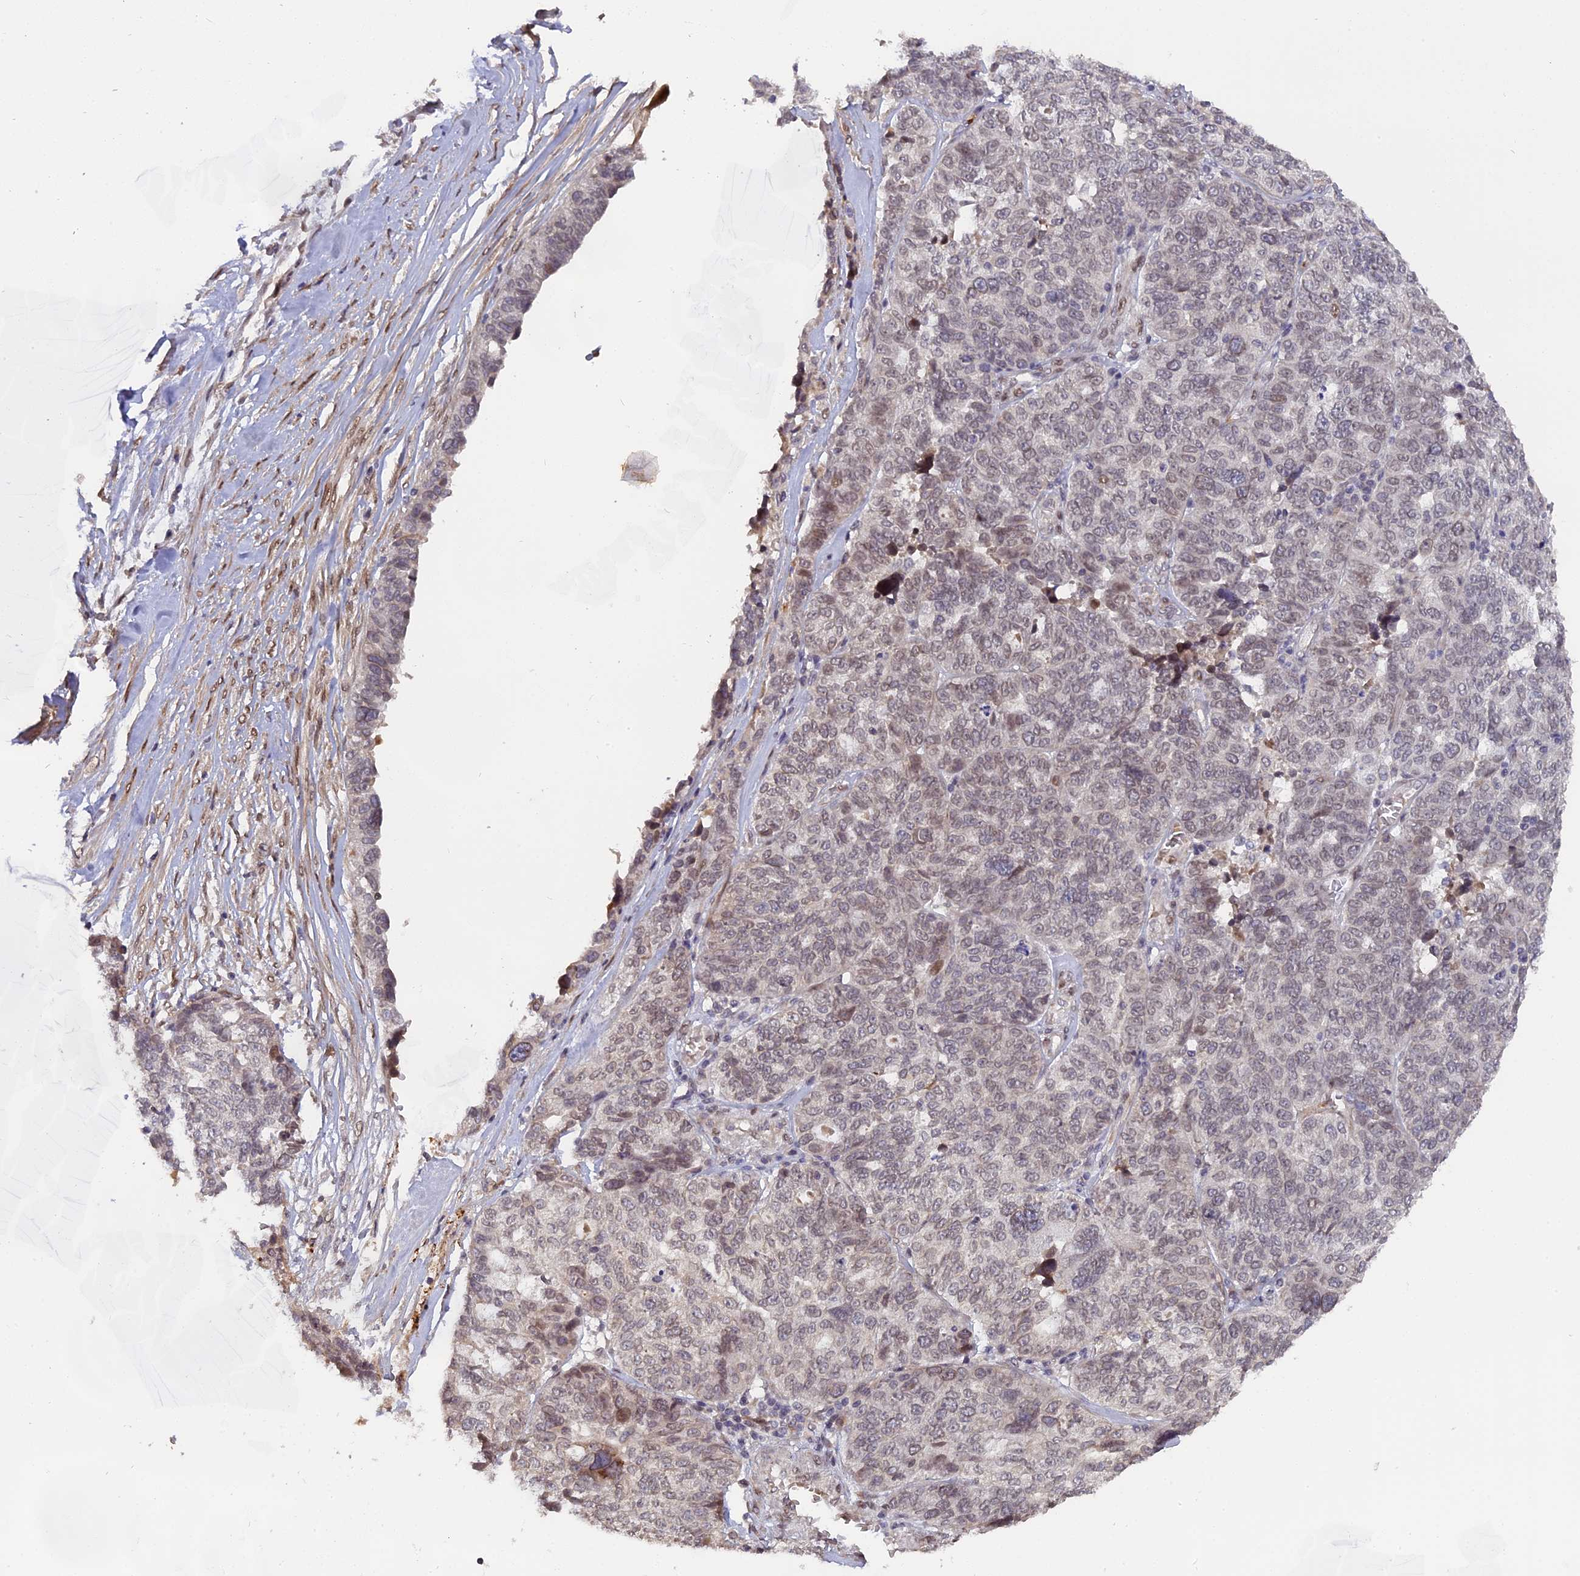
{"staining": {"intensity": "weak", "quantity": "25%-75%", "location": "nuclear"}, "tissue": "ovarian cancer", "cell_type": "Tumor cells", "image_type": "cancer", "snomed": [{"axis": "morphology", "description": "Cystadenocarcinoma, serous, NOS"}, {"axis": "topography", "description": "Ovary"}], "caption": "Ovarian cancer (serous cystadenocarcinoma) stained for a protein (brown) reveals weak nuclear positive staining in approximately 25%-75% of tumor cells.", "gene": "PYGO1", "patient": {"sex": "female", "age": 59}}